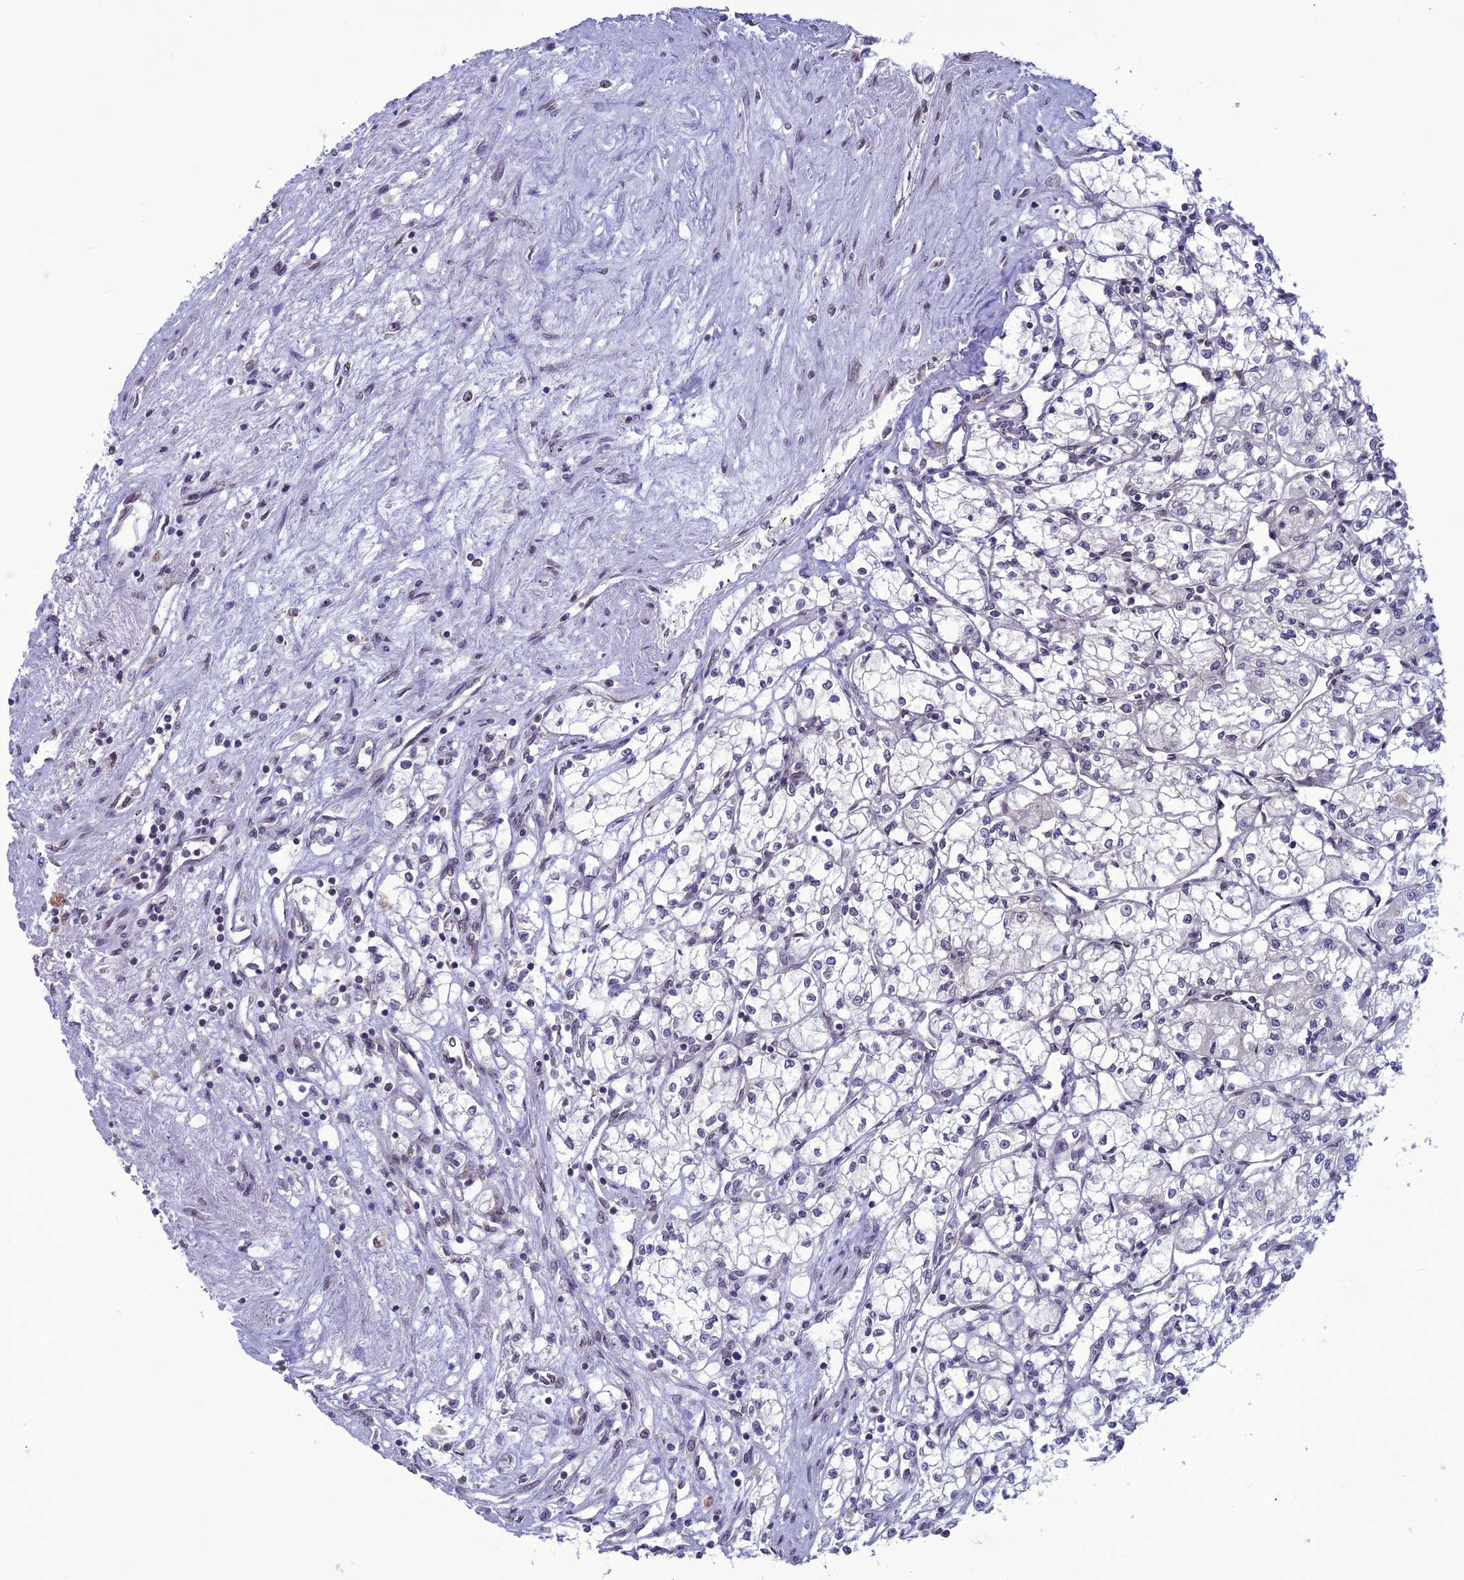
{"staining": {"intensity": "negative", "quantity": "none", "location": "none"}, "tissue": "renal cancer", "cell_type": "Tumor cells", "image_type": "cancer", "snomed": [{"axis": "morphology", "description": "Adenocarcinoma, NOS"}, {"axis": "topography", "description": "Kidney"}], "caption": "The micrograph demonstrates no staining of tumor cells in adenocarcinoma (renal).", "gene": "WDR46", "patient": {"sex": "male", "age": 59}}